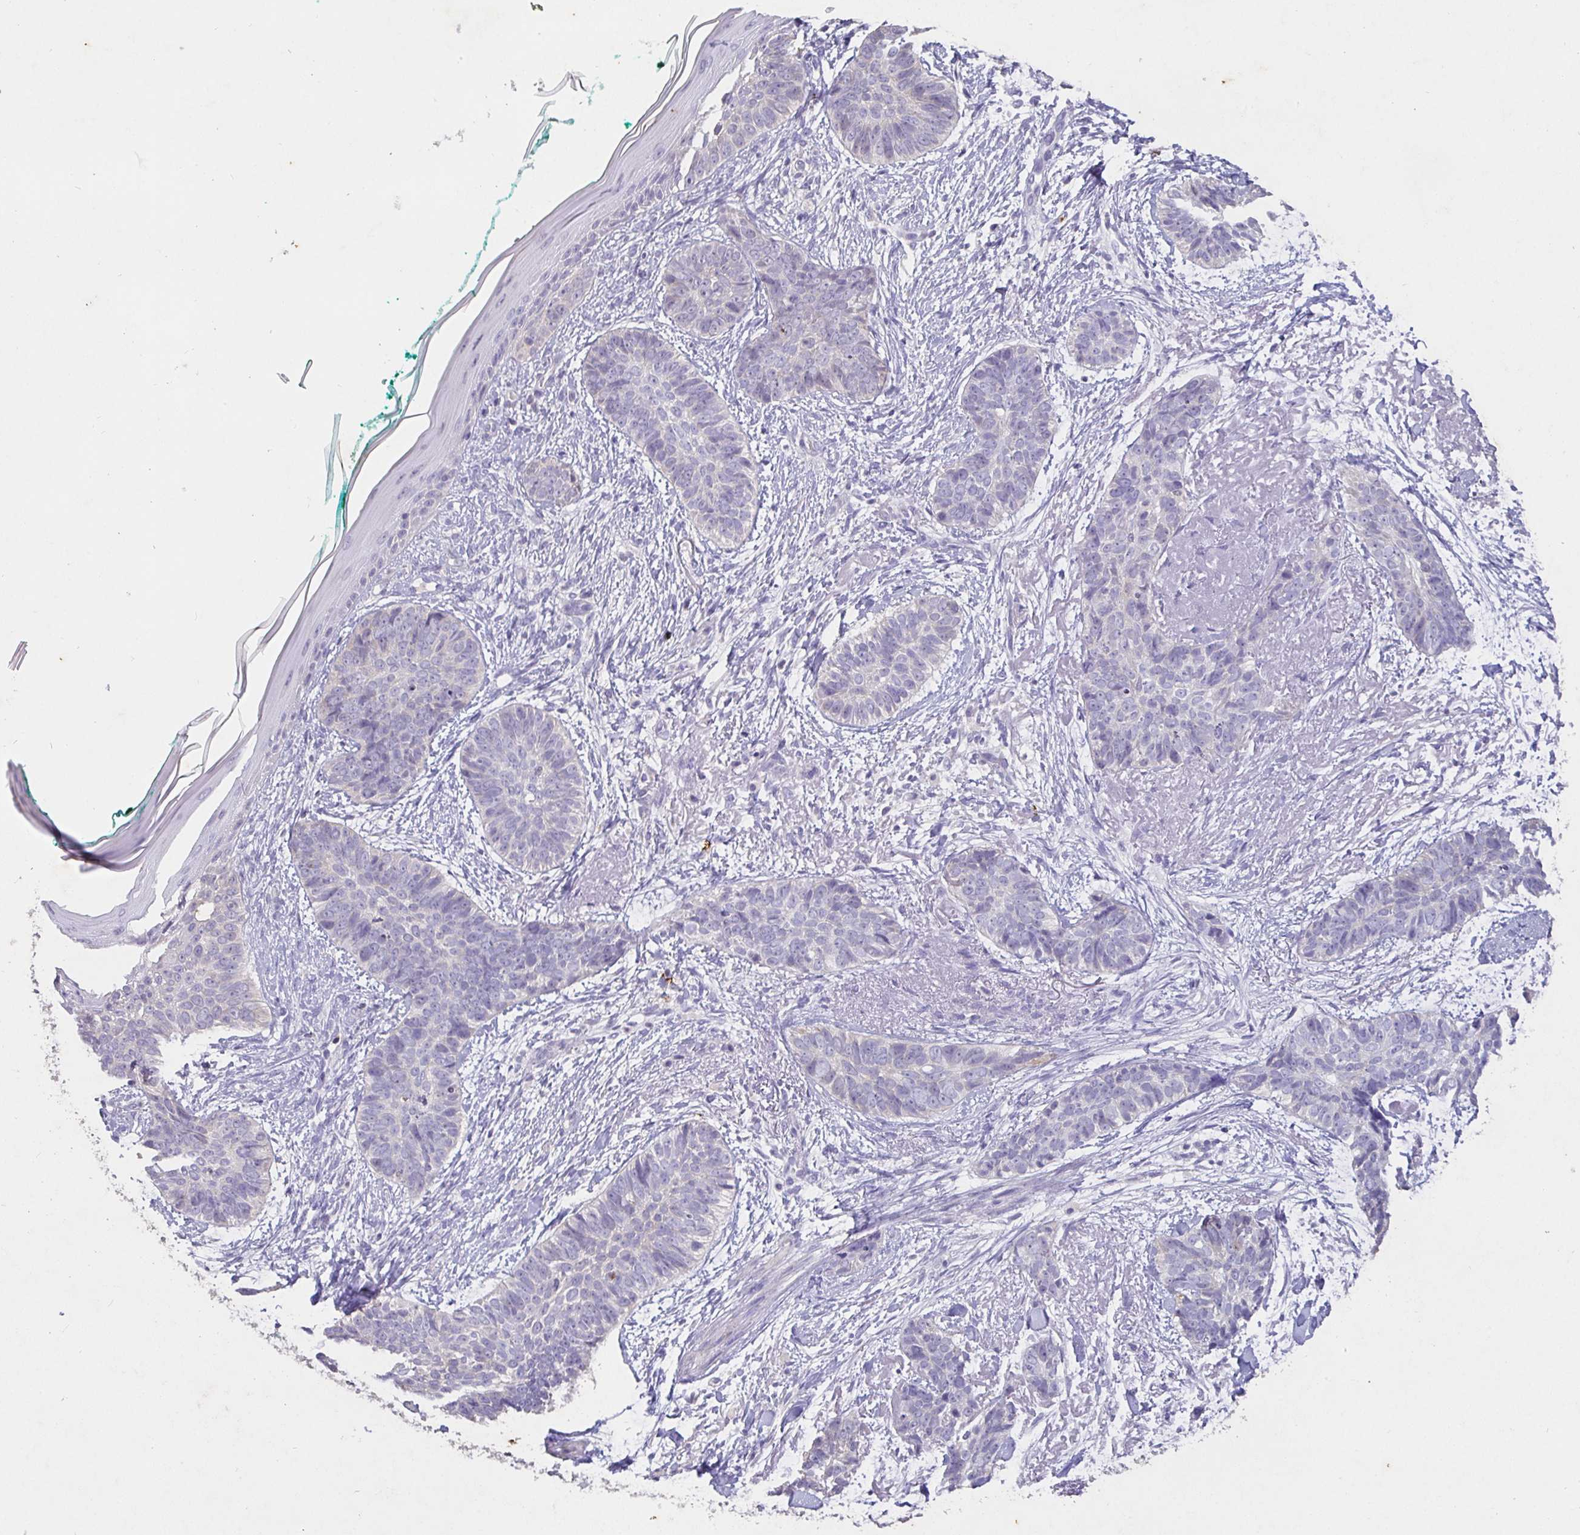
{"staining": {"intensity": "negative", "quantity": "none", "location": "none"}, "tissue": "skin cancer", "cell_type": "Tumor cells", "image_type": "cancer", "snomed": [{"axis": "morphology", "description": "Basal cell carcinoma"}, {"axis": "topography", "description": "Skin"}, {"axis": "topography", "description": "Skin of face"}, {"axis": "topography", "description": "Skin of nose"}], "caption": "Immunohistochemistry of human basal cell carcinoma (skin) demonstrates no positivity in tumor cells.", "gene": "SHISA4", "patient": {"sex": "female", "age": 86}}